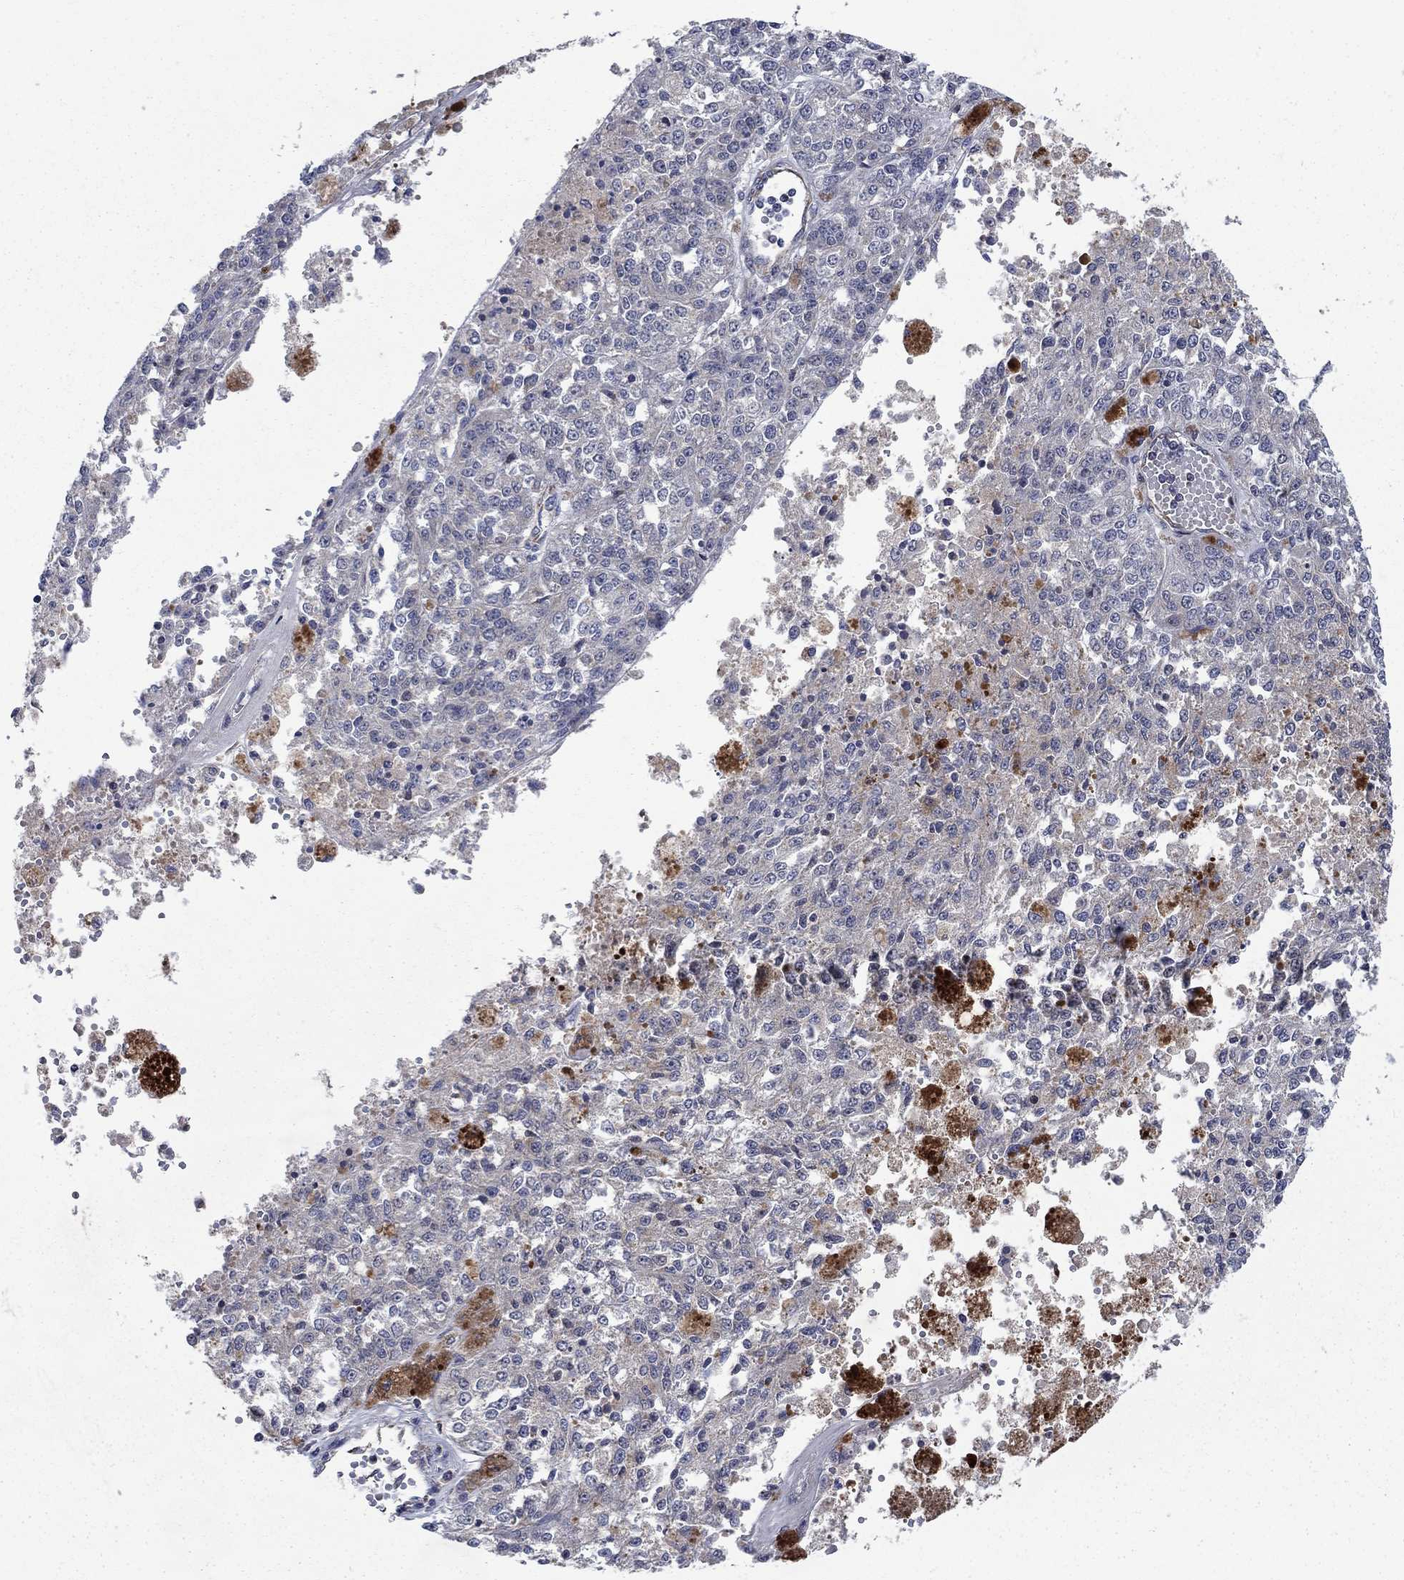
{"staining": {"intensity": "negative", "quantity": "none", "location": "none"}, "tissue": "melanoma", "cell_type": "Tumor cells", "image_type": "cancer", "snomed": [{"axis": "morphology", "description": "Malignant melanoma, Metastatic site"}, {"axis": "topography", "description": "Lymph node"}], "caption": "Human melanoma stained for a protein using immunohistochemistry shows no positivity in tumor cells.", "gene": "NDUFC1", "patient": {"sex": "female", "age": 64}}